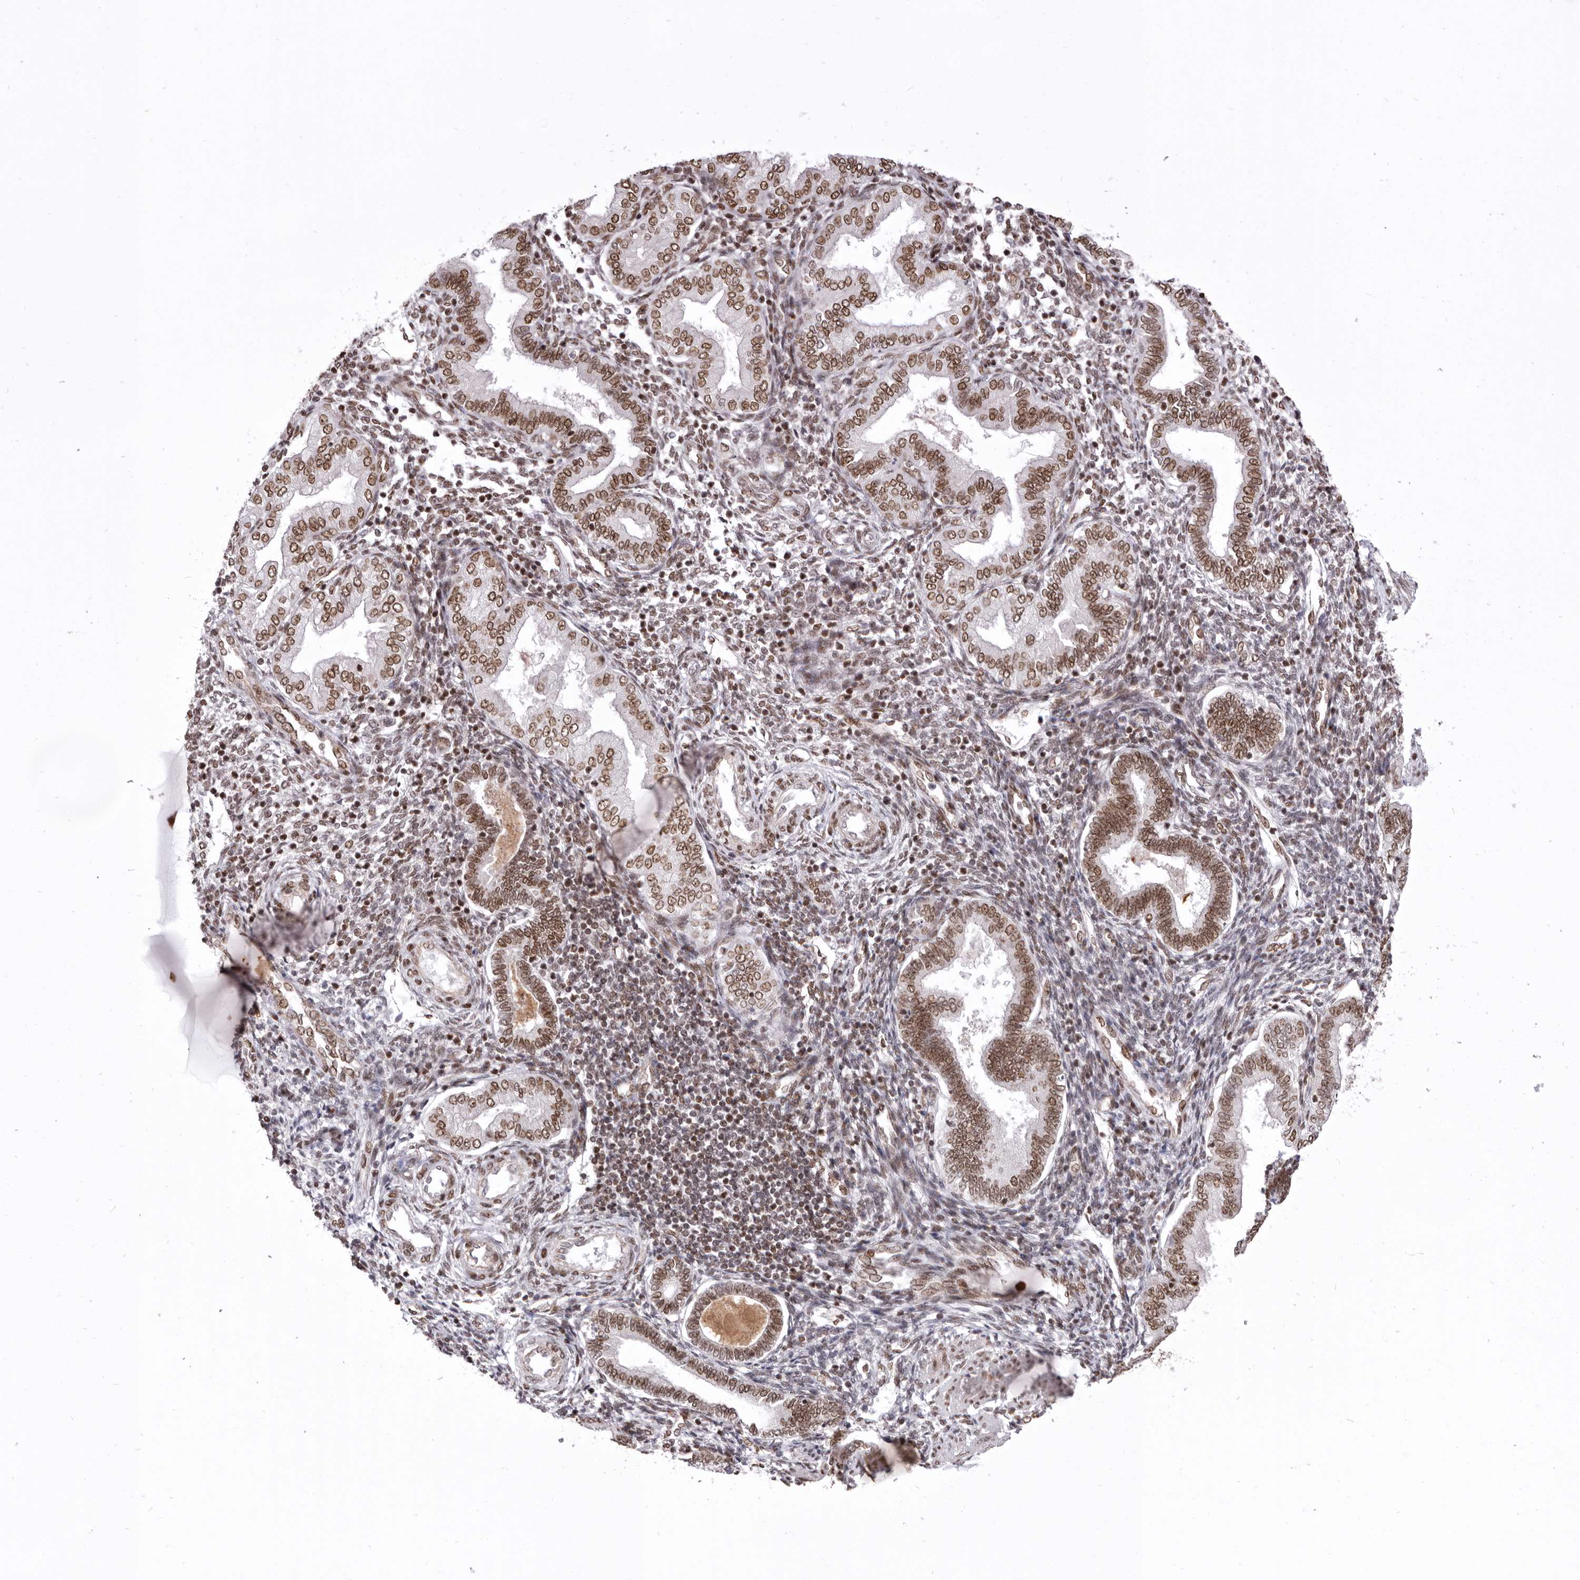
{"staining": {"intensity": "moderate", "quantity": ">75%", "location": "nuclear"}, "tissue": "endometrium", "cell_type": "Cells in endometrial stroma", "image_type": "normal", "snomed": [{"axis": "morphology", "description": "Normal tissue, NOS"}, {"axis": "topography", "description": "Endometrium"}], "caption": "A brown stain shows moderate nuclear staining of a protein in cells in endometrial stroma of benign human endometrium. (DAB (3,3'-diaminobenzidine) IHC with brightfield microscopy, high magnification).", "gene": "CHTOP", "patient": {"sex": "female", "age": 53}}